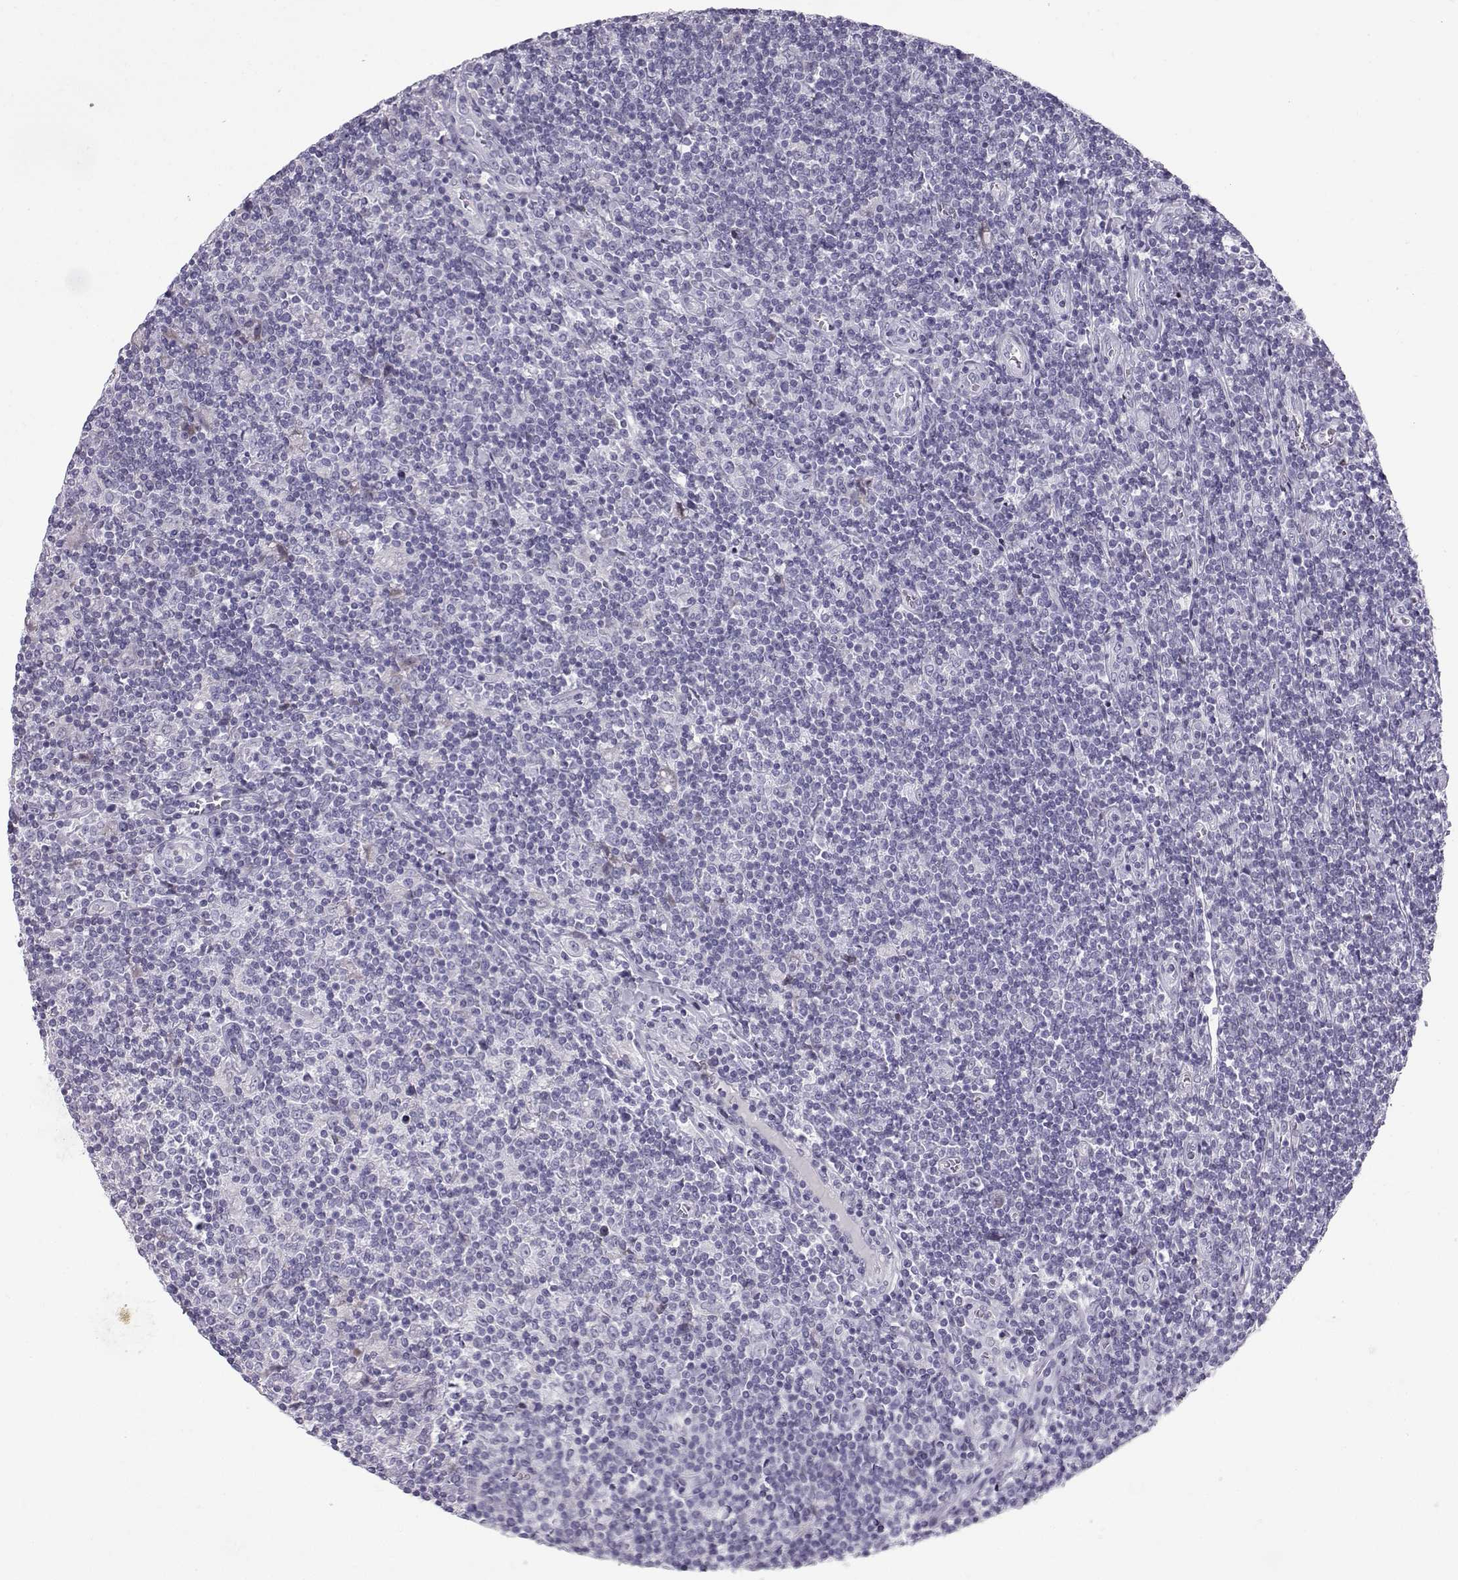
{"staining": {"intensity": "negative", "quantity": "none", "location": "none"}, "tissue": "lymphoma", "cell_type": "Tumor cells", "image_type": "cancer", "snomed": [{"axis": "morphology", "description": "Hodgkin's disease, NOS"}, {"axis": "topography", "description": "Lymph node"}], "caption": "High magnification brightfield microscopy of lymphoma stained with DAB (brown) and counterstained with hematoxylin (blue): tumor cells show no significant positivity.", "gene": "DMRT3", "patient": {"sex": "male", "age": 40}}